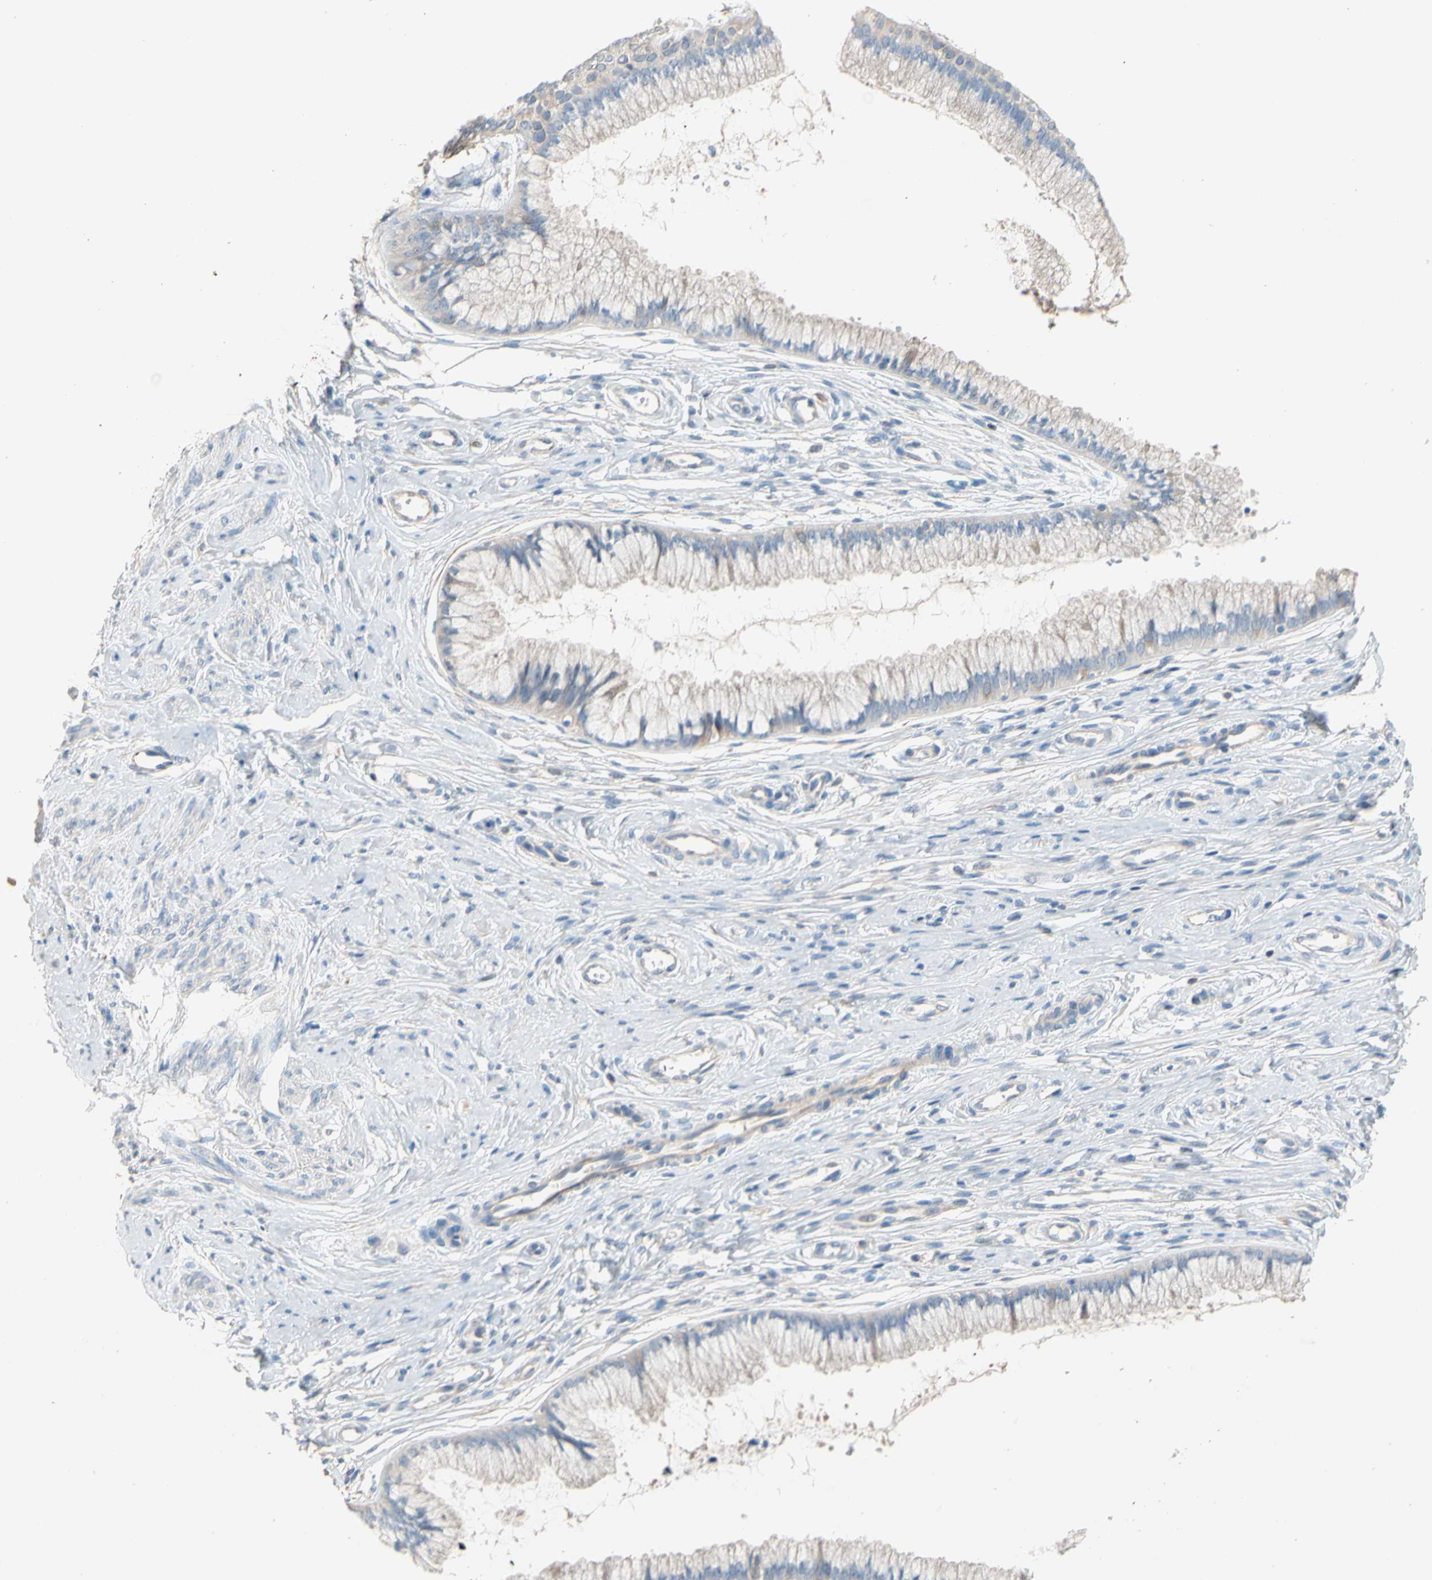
{"staining": {"intensity": "negative", "quantity": "none", "location": "none"}, "tissue": "cervix", "cell_type": "Glandular cells", "image_type": "normal", "snomed": [{"axis": "morphology", "description": "Normal tissue, NOS"}, {"axis": "topography", "description": "Cervix"}], "caption": "IHC histopathology image of unremarkable cervix: human cervix stained with DAB (3,3'-diaminobenzidine) displays no significant protein expression in glandular cells. (Immunohistochemistry (ihc), brightfield microscopy, high magnification).", "gene": "BBOX1", "patient": {"sex": "female", "age": 39}}